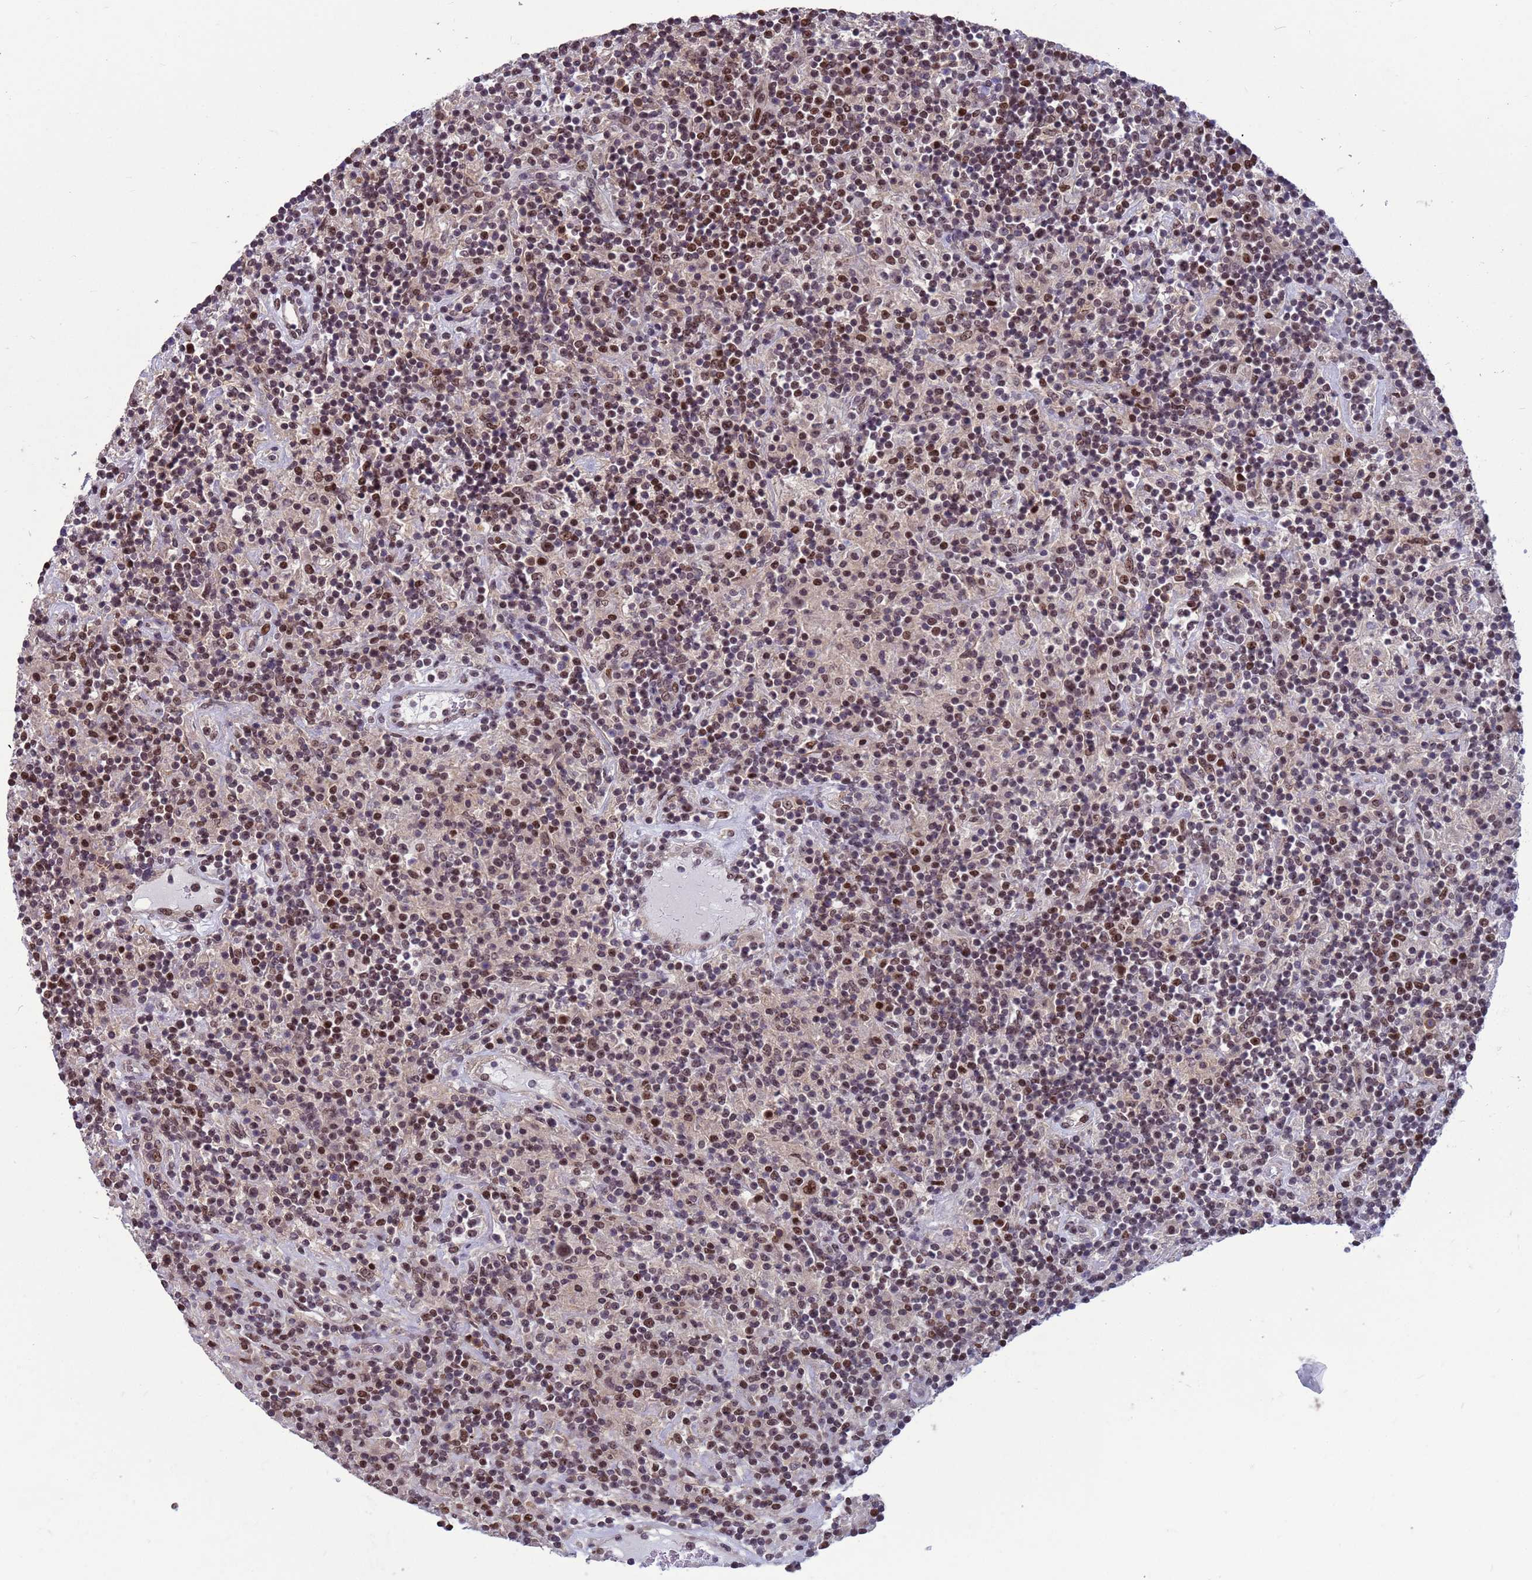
{"staining": {"intensity": "moderate", "quantity": ">75%", "location": "nuclear"}, "tissue": "lymphoma", "cell_type": "Tumor cells", "image_type": "cancer", "snomed": [{"axis": "morphology", "description": "Hodgkin's disease, NOS"}, {"axis": "topography", "description": "Lymph node"}], "caption": "Protein staining shows moderate nuclear positivity in about >75% of tumor cells in Hodgkin's disease.", "gene": "NSL1", "patient": {"sex": "male", "age": 70}}